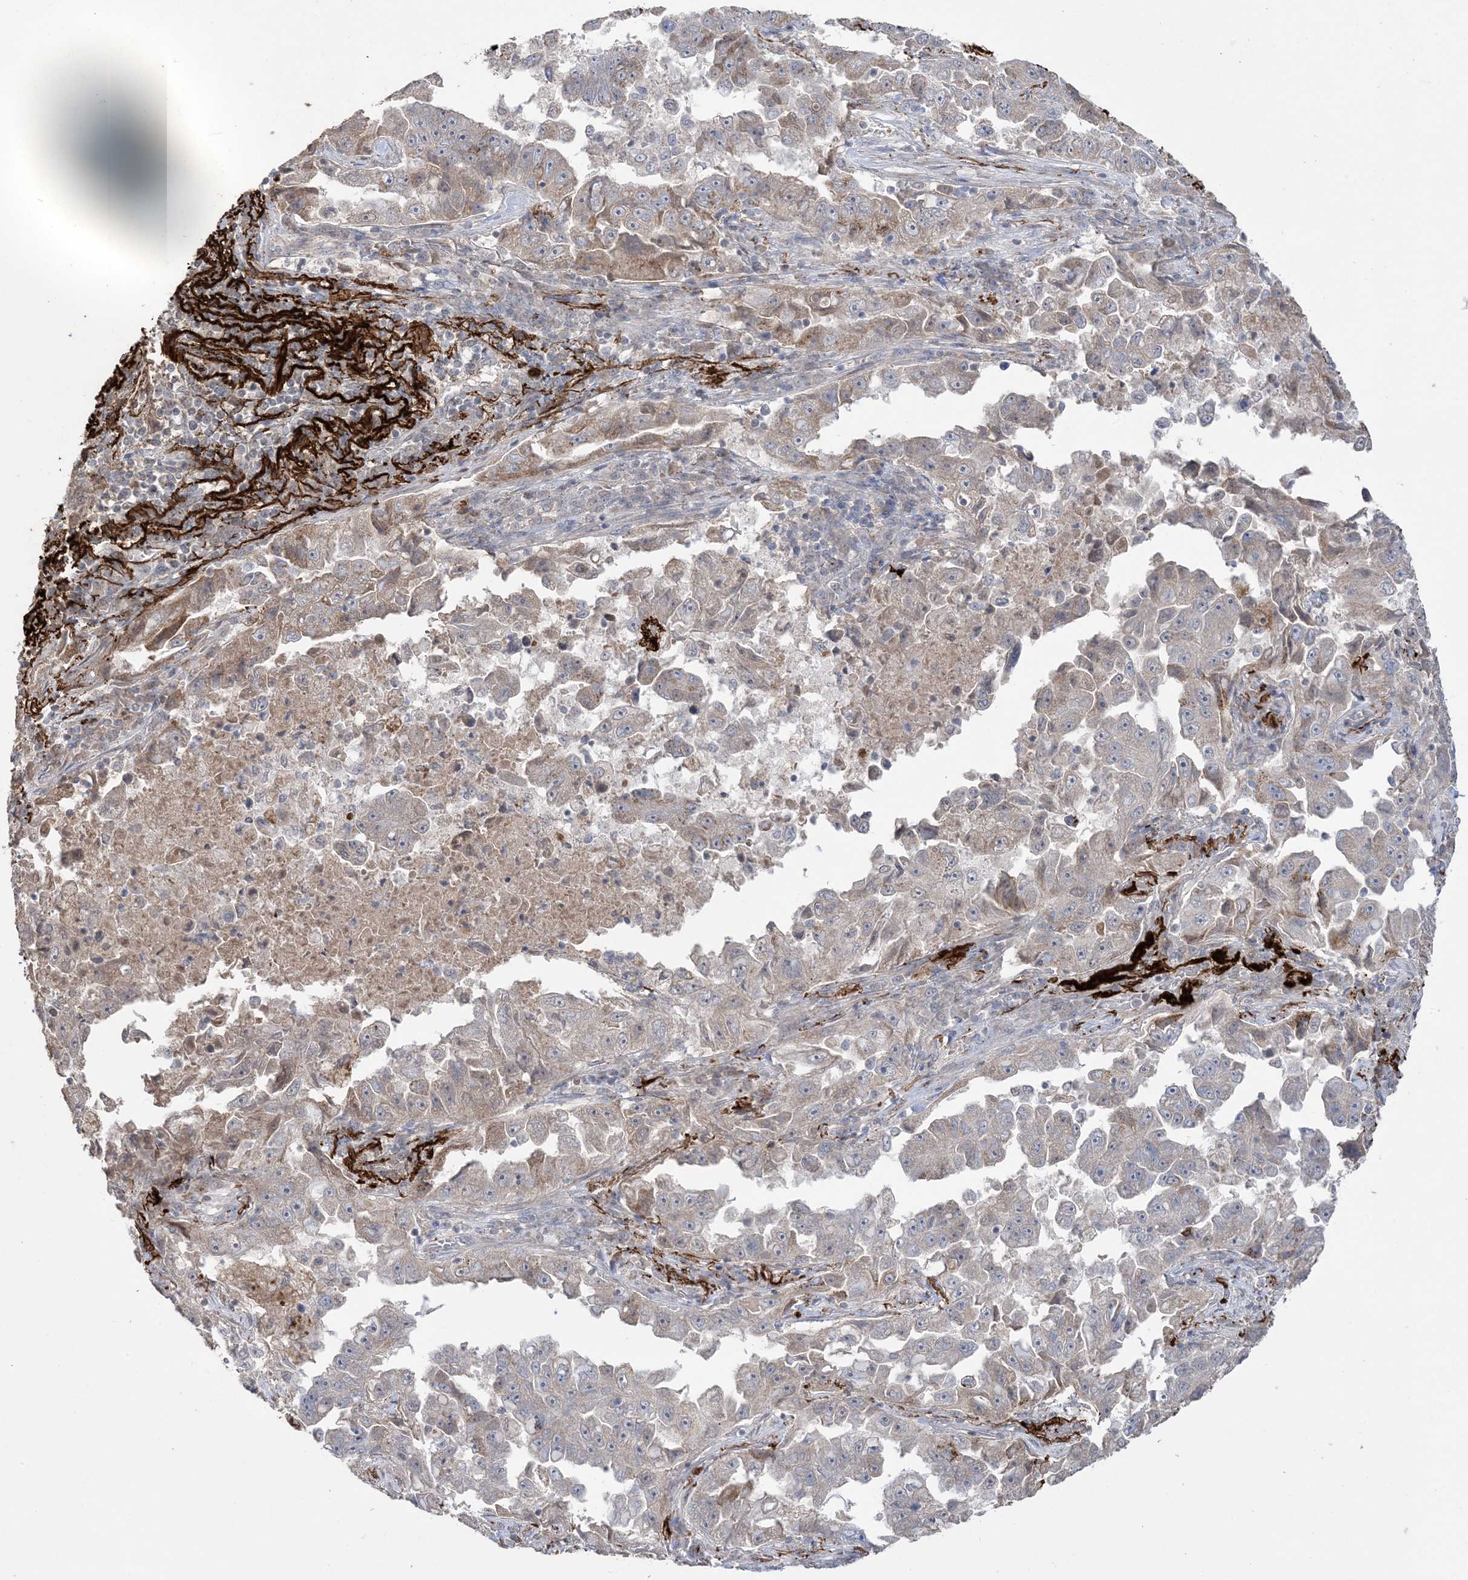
{"staining": {"intensity": "moderate", "quantity": "<25%", "location": "cytoplasmic/membranous"}, "tissue": "lung cancer", "cell_type": "Tumor cells", "image_type": "cancer", "snomed": [{"axis": "morphology", "description": "Adenocarcinoma, NOS"}, {"axis": "topography", "description": "Lung"}], "caption": "Lung cancer (adenocarcinoma) stained with DAB (3,3'-diaminobenzidine) immunohistochemistry exhibits low levels of moderate cytoplasmic/membranous positivity in approximately <25% of tumor cells.", "gene": "XRN1", "patient": {"sex": "female", "age": 51}}